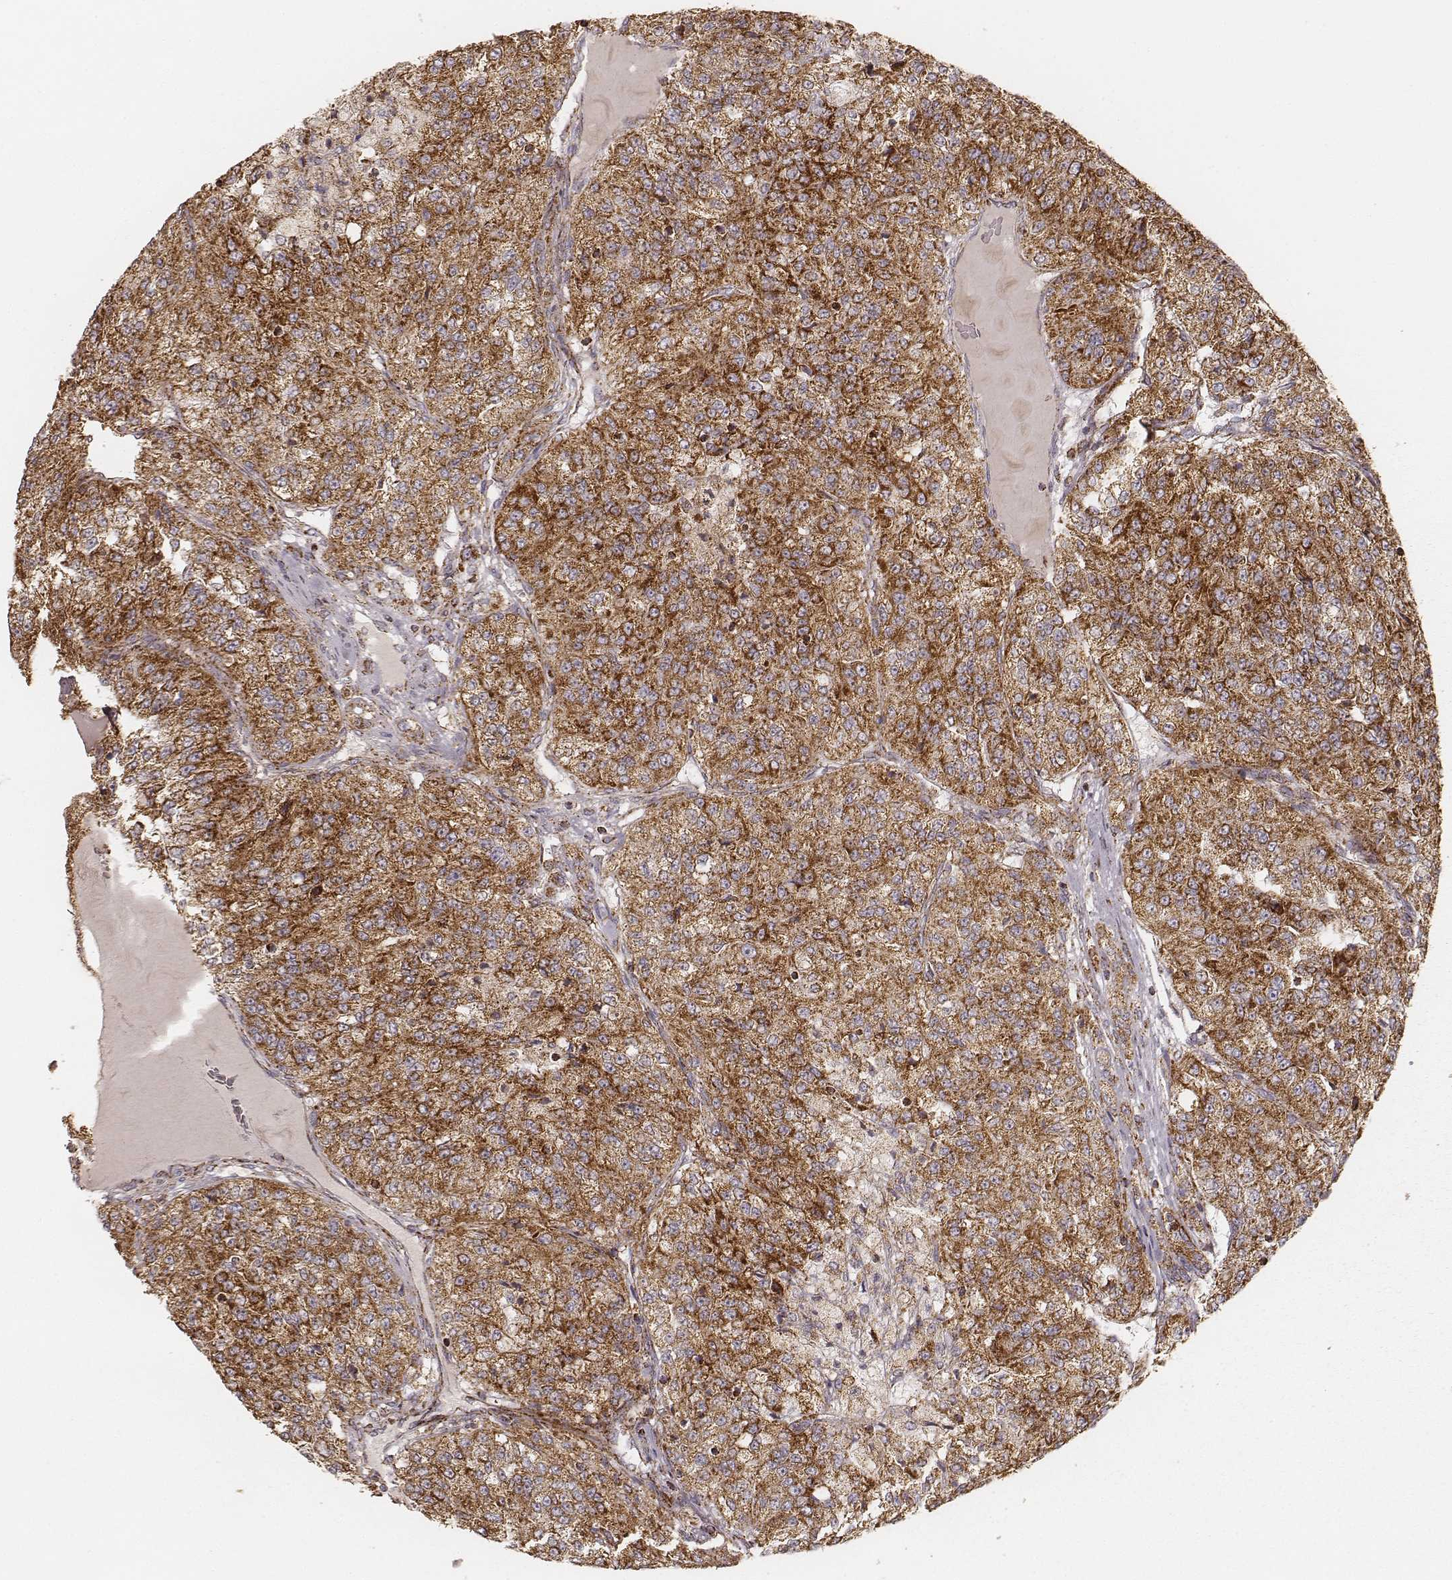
{"staining": {"intensity": "strong", "quantity": ">75%", "location": "cytoplasmic/membranous"}, "tissue": "renal cancer", "cell_type": "Tumor cells", "image_type": "cancer", "snomed": [{"axis": "morphology", "description": "Adenocarcinoma, NOS"}, {"axis": "topography", "description": "Kidney"}], "caption": "An image showing strong cytoplasmic/membranous staining in about >75% of tumor cells in renal cancer, as visualized by brown immunohistochemical staining.", "gene": "CS", "patient": {"sex": "female", "age": 63}}